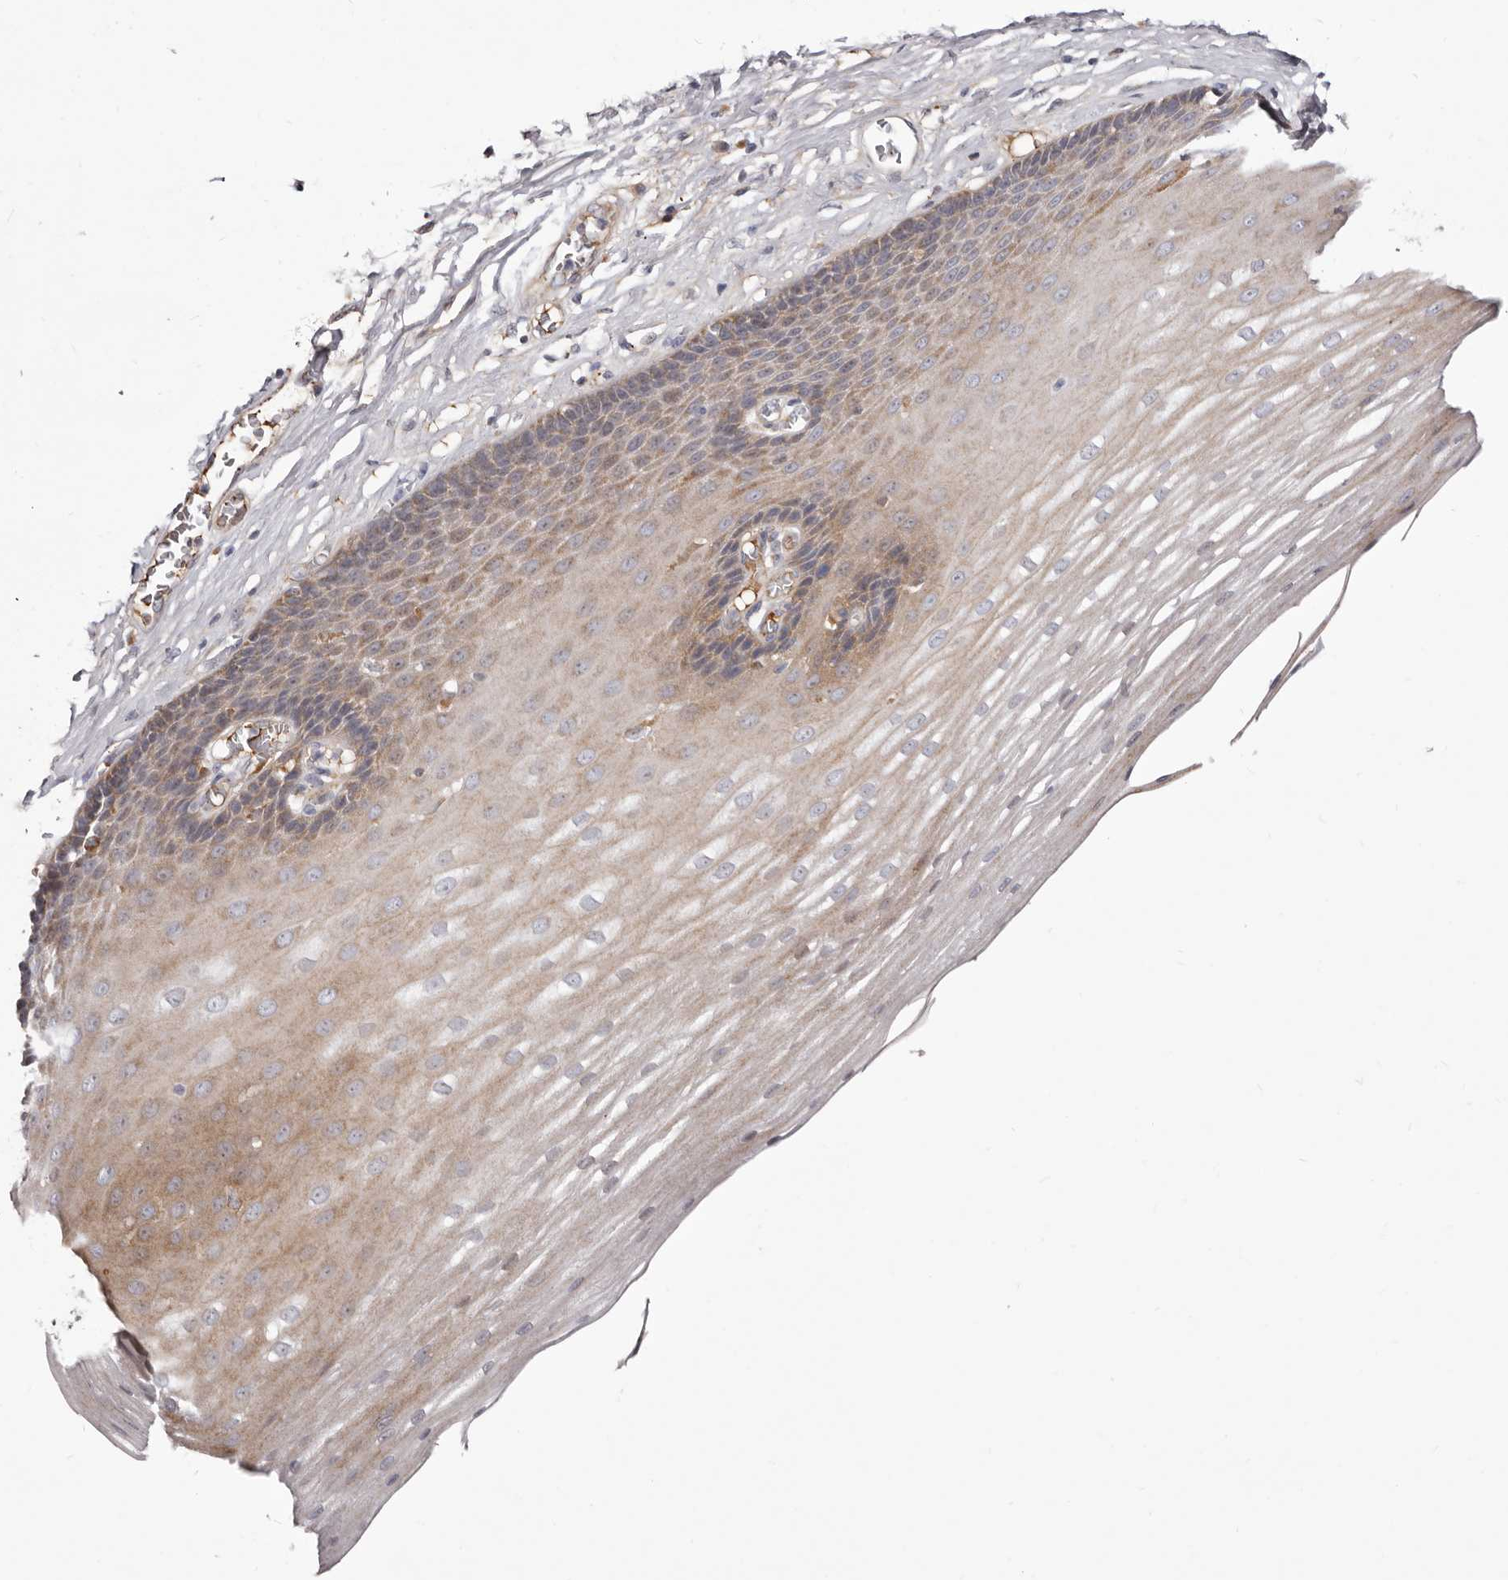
{"staining": {"intensity": "moderate", "quantity": "25%-75%", "location": "cytoplasmic/membranous"}, "tissue": "esophagus", "cell_type": "Squamous epithelial cells", "image_type": "normal", "snomed": [{"axis": "morphology", "description": "Normal tissue, NOS"}, {"axis": "topography", "description": "Esophagus"}], "caption": "Immunohistochemistry image of unremarkable esophagus: human esophagus stained using immunohistochemistry displays medium levels of moderate protein expression localized specifically in the cytoplasmic/membranous of squamous epithelial cells, appearing as a cytoplasmic/membranous brown color.", "gene": "NUBPL", "patient": {"sex": "male", "age": 62}}